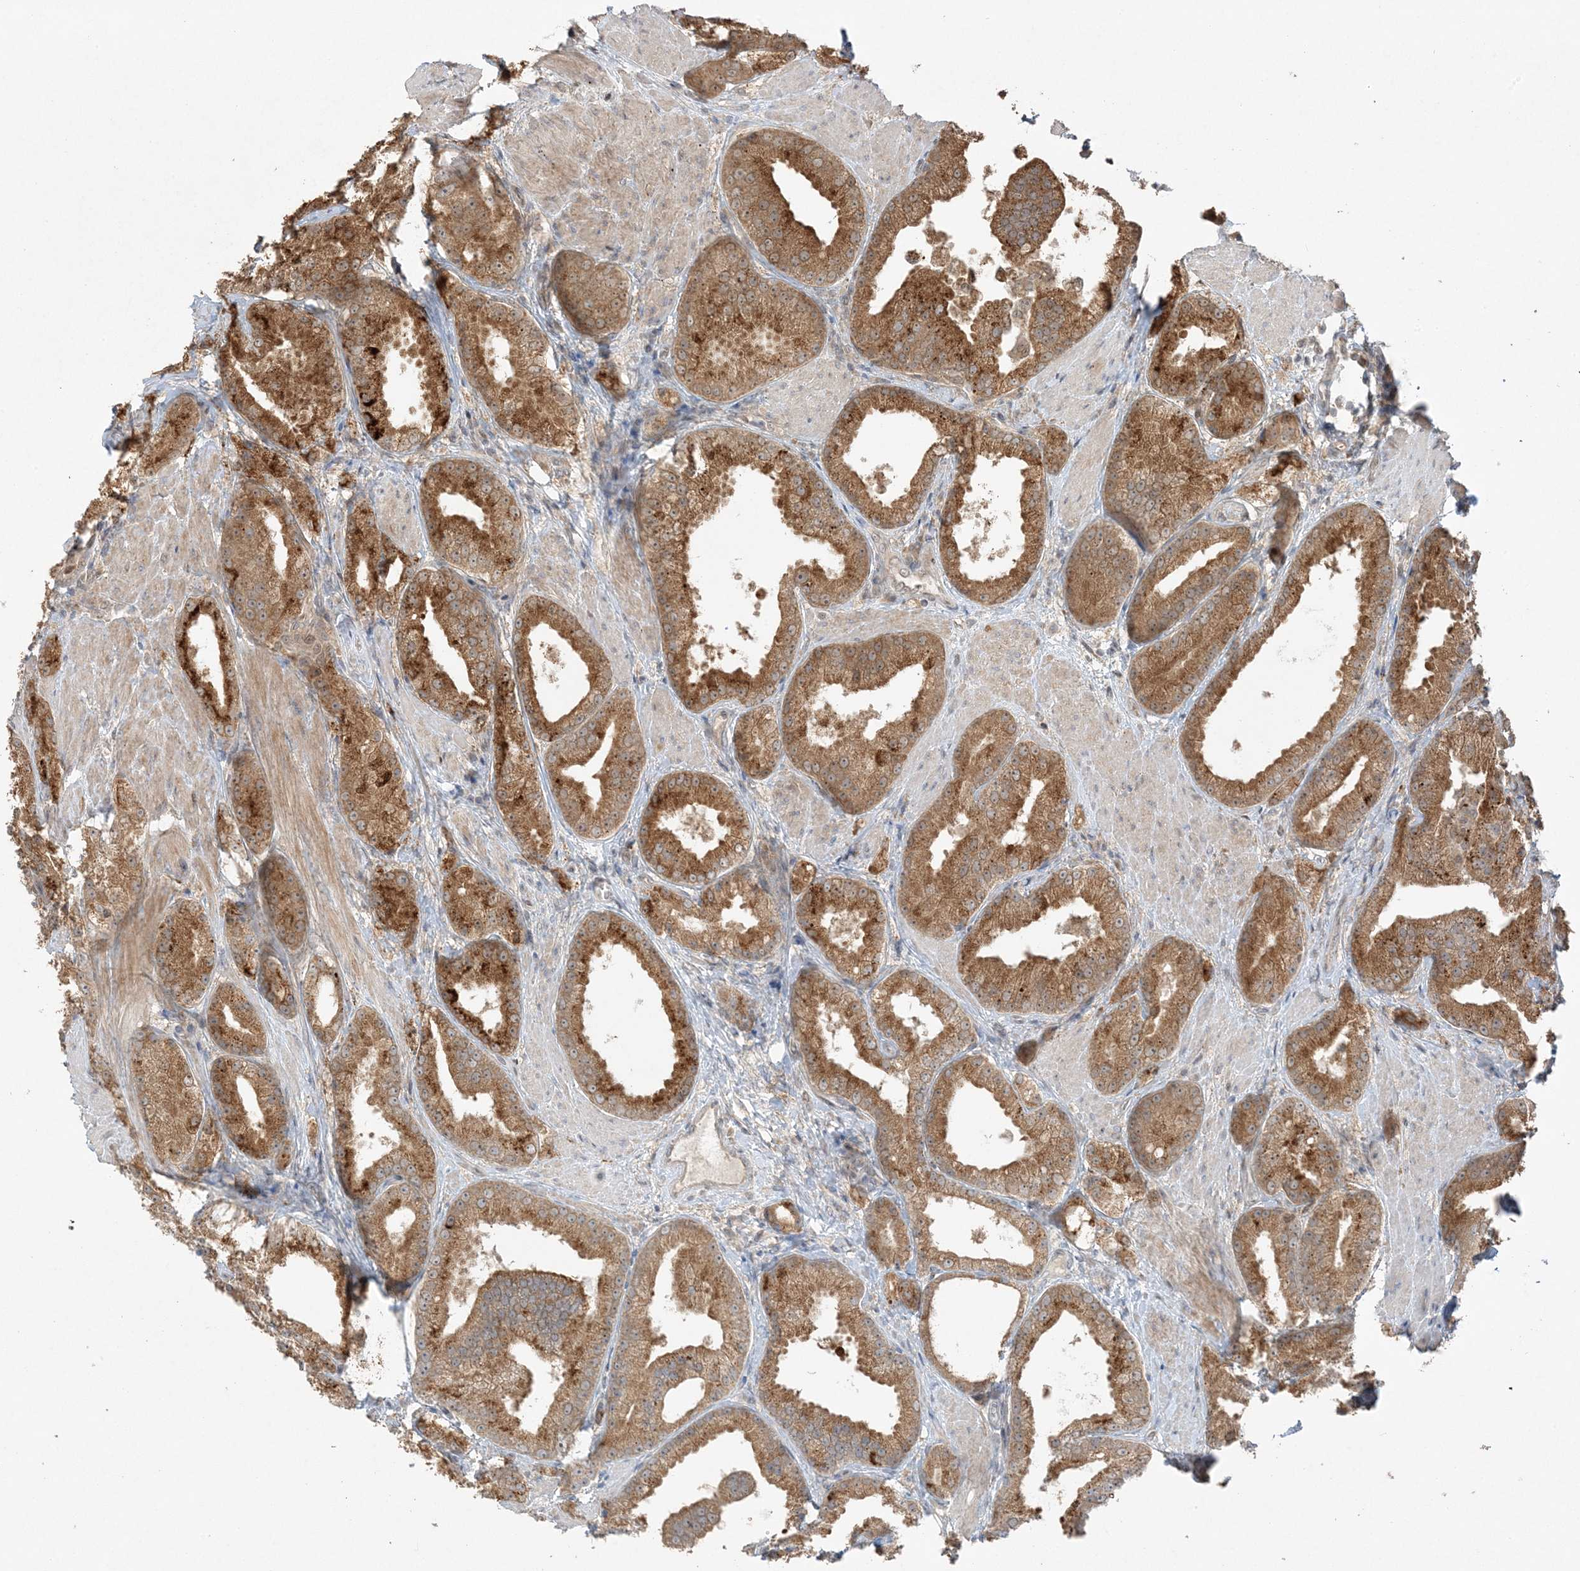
{"staining": {"intensity": "moderate", "quantity": ">75%", "location": "cytoplasmic/membranous"}, "tissue": "prostate cancer", "cell_type": "Tumor cells", "image_type": "cancer", "snomed": [{"axis": "morphology", "description": "Adenocarcinoma, Low grade"}, {"axis": "topography", "description": "Prostate"}], "caption": "A brown stain shows moderate cytoplasmic/membranous staining of a protein in human low-grade adenocarcinoma (prostate) tumor cells.", "gene": "ZBTB41", "patient": {"sex": "male", "age": 67}}